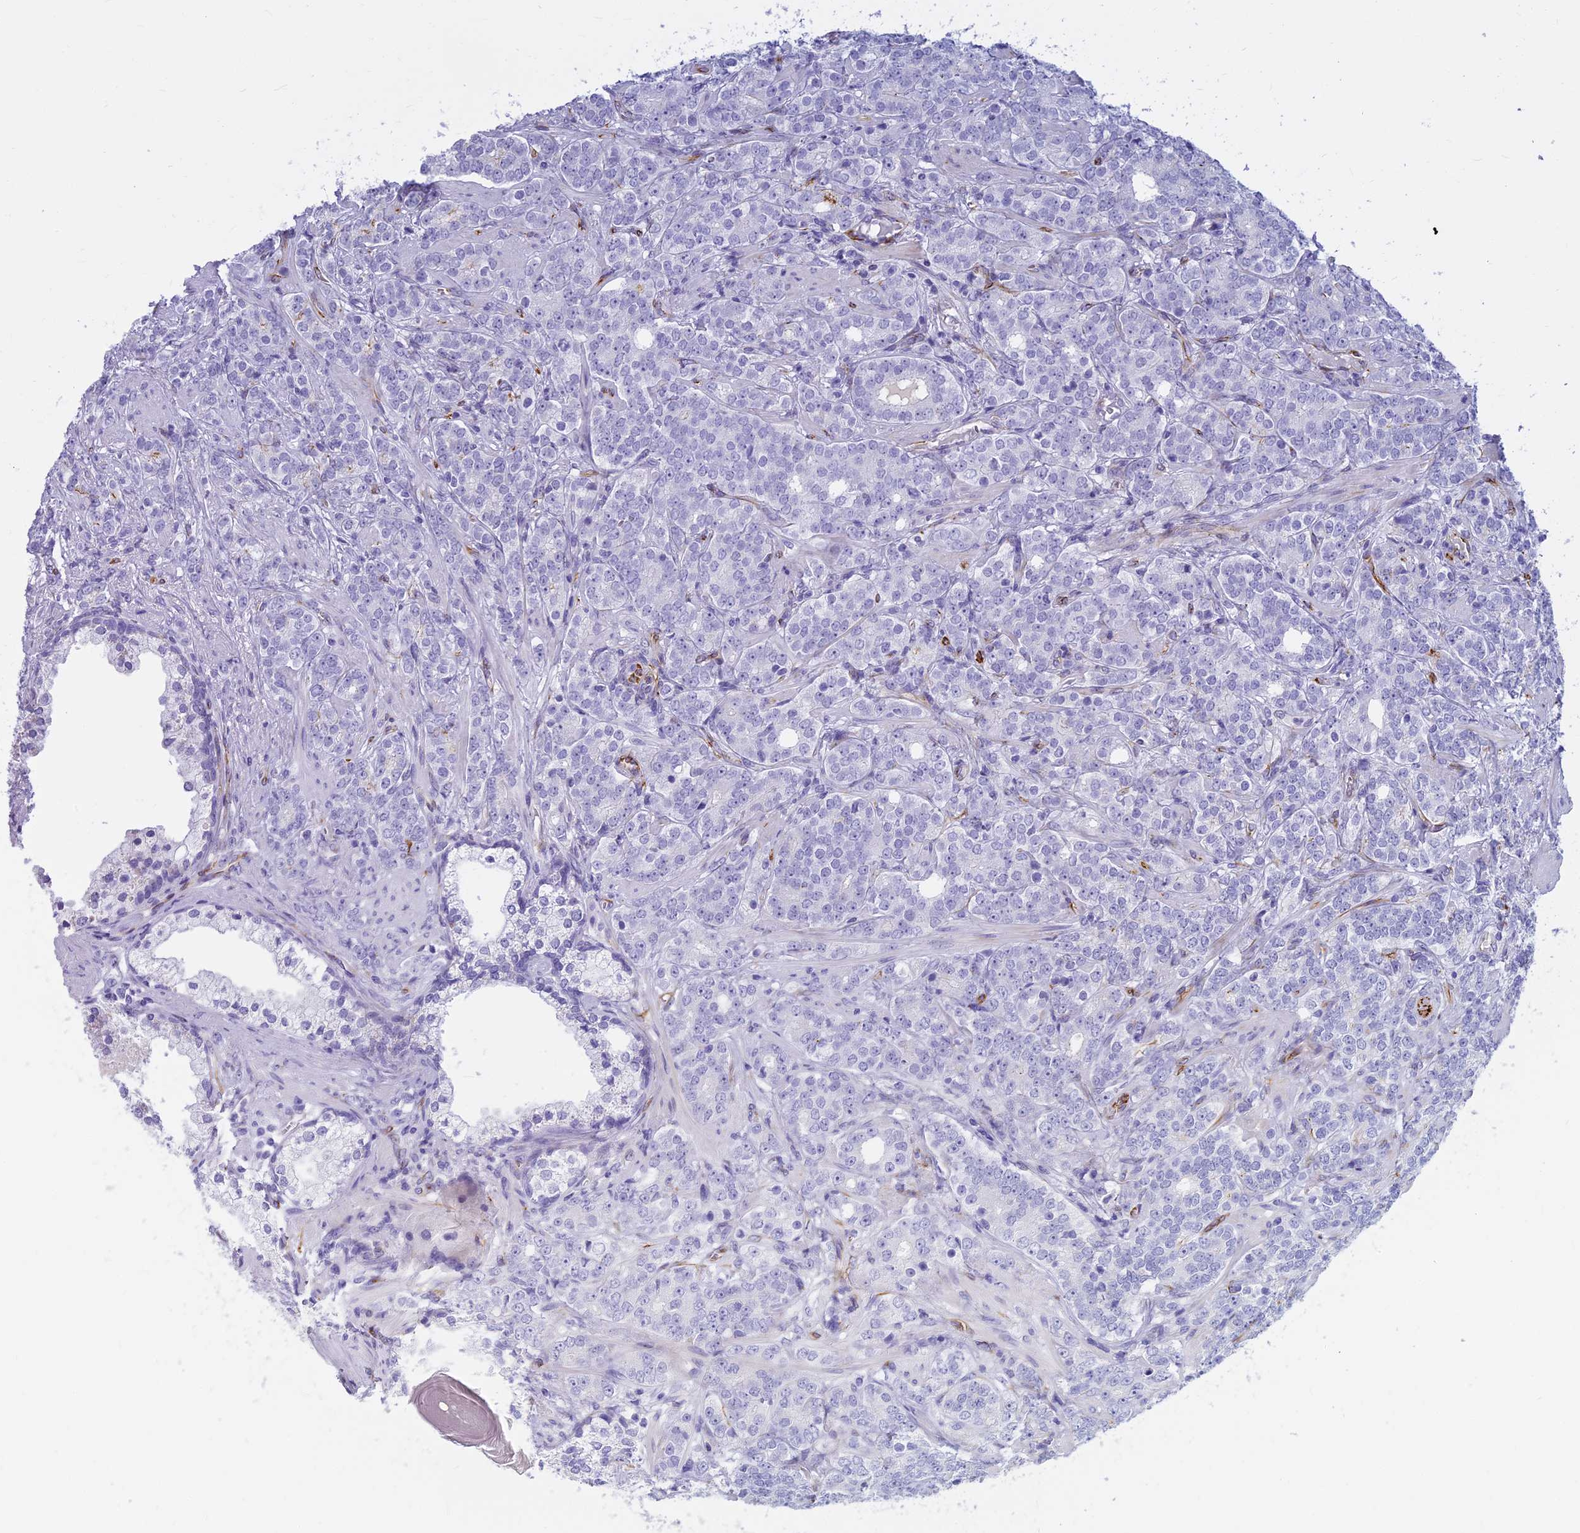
{"staining": {"intensity": "negative", "quantity": "none", "location": "none"}, "tissue": "prostate cancer", "cell_type": "Tumor cells", "image_type": "cancer", "snomed": [{"axis": "morphology", "description": "Adenocarcinoma, High grade"}, {"axis": "topography", "description": "Prostate"}], "caption": "IHC micrograph of prostate high-grade adenocarcinoma stained for a protein (brown), which demonstrates no staining in tumor cells.", "gene": "EVI2A", "patient": {"sex": "male", "age": 64}}